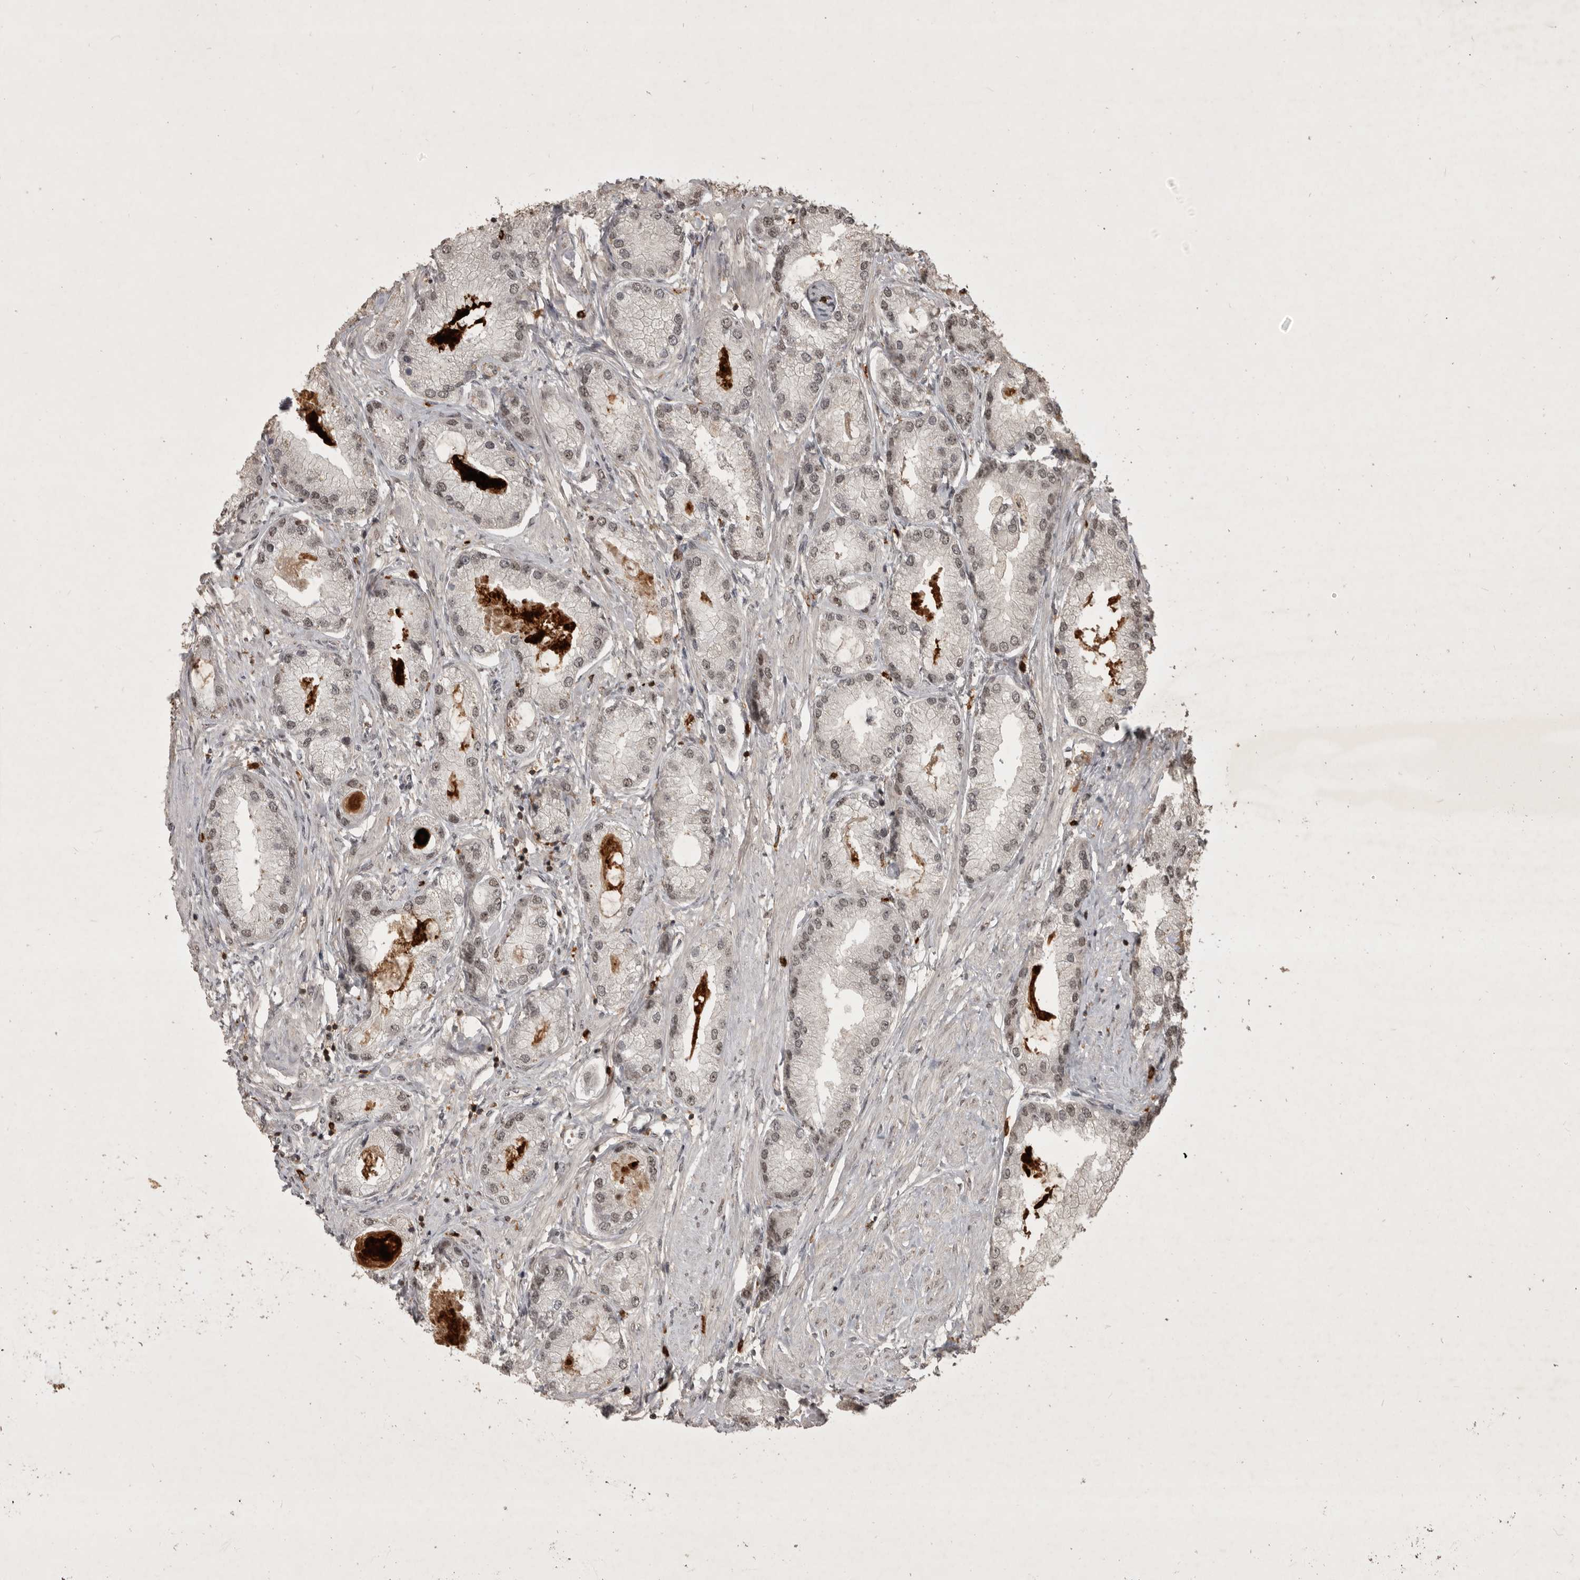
{"staining": {"intensity": "weak", "quantity": ">75%", "location": "nuclear"}, "tissue": "prostate cancer", "cell_type": "Tumor cells", "image_type": "cancer", "snomed": [{"axis": "morphology", "description": "Adenocarcinoma, Low grade"}, {"axis": "topography", "description": "Prostate"}], "caption": "Immunohistochemistry micrograph of neoplastic tissue: adenocarcinoma (low-grade) (prostate) stained using IHC shows low levels of weak protein expression localized specifically in the nuclear of tumor cells, appearing as a nuclear brown color.", "gene": "CBLL1", "patient": {"sex": "male", "age": 62}}